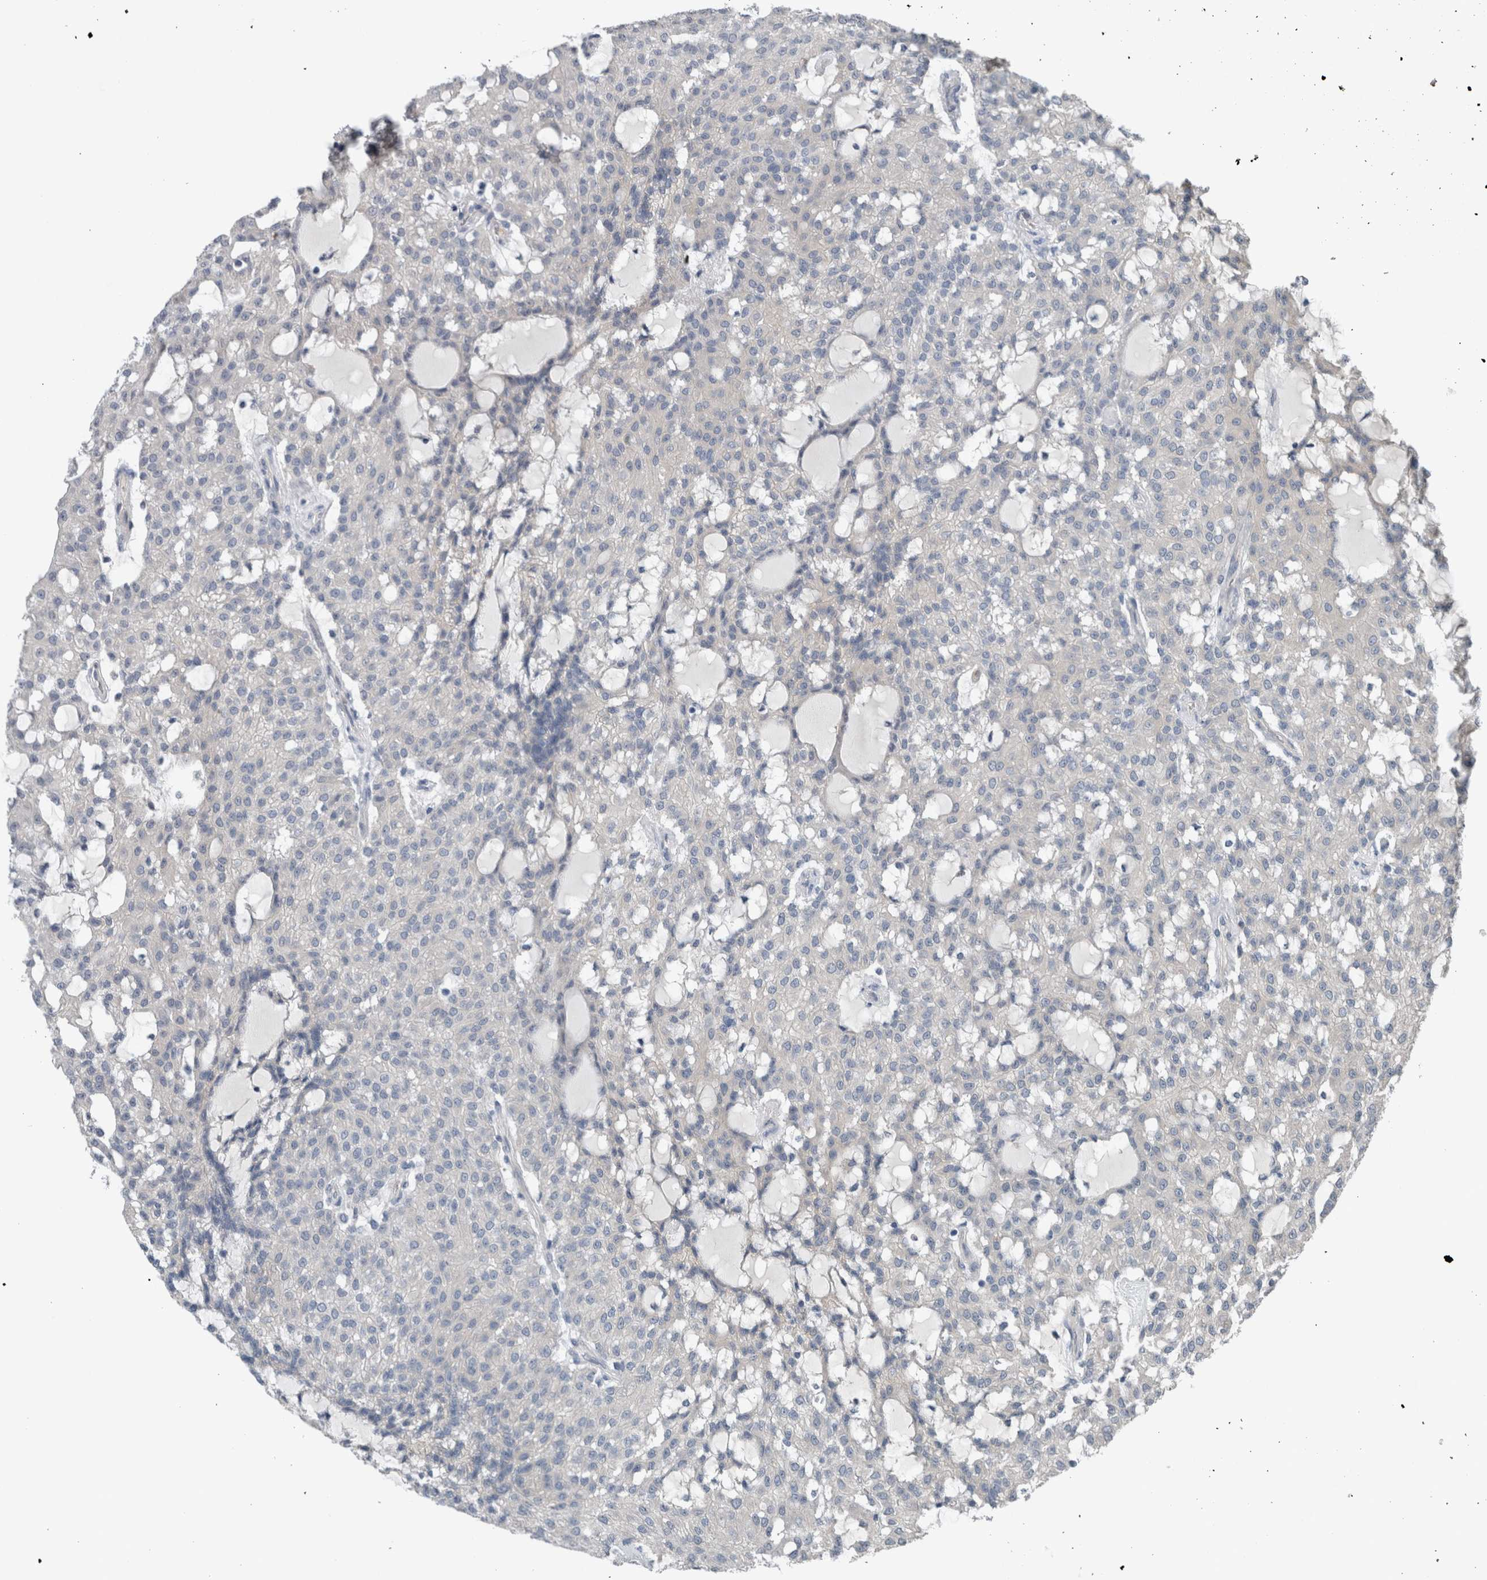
{"staining": {"intensity": "negative", "quantity": "none", "location": "none"}, "tissue": "renal cancer", "cell_type": "Tumor cells", "image_type": "cancer", "snomed": [{"axis": "morphology", "description": "Adenocarcinoma, NOS"}, {"axis": "topography", "description": "Kidney"}], "caption": "A photomicrograph of human adenocarcinoma (renal) is negative for staining in tumor cells. The staining is performed using DAB brown chromogen with nuclei counter-stained in using hematoxylin.", "gene": "CRNN", "patient": {"sex": "male", "age": 63}}